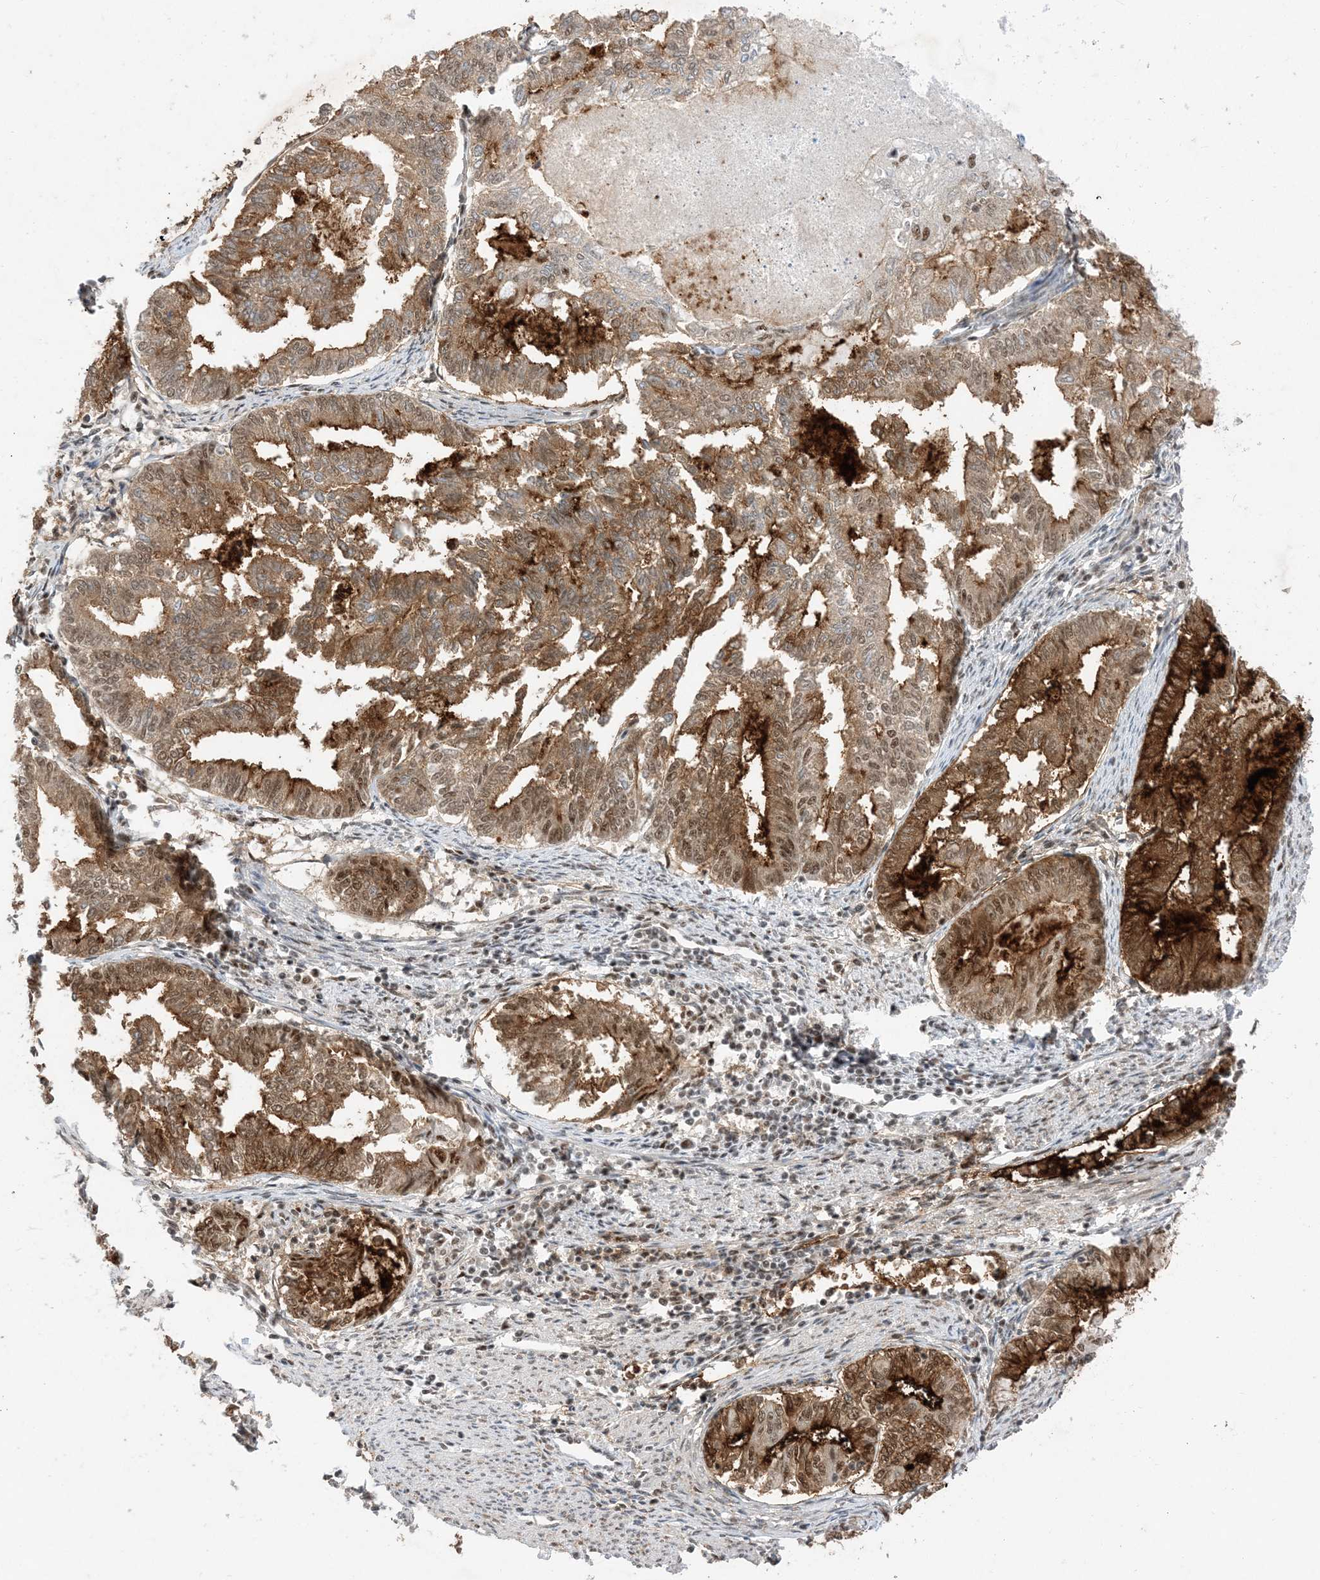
{"staining": {"intensity": "strong", "quantity": ">75%", "location": "cytoplasmic/membranous,nuclear"}, "tissue": "endometrial cancer", "cell_type": "Tumor cells", "image_type": "cancer", "snomed": [{"axis": "morphology", "description": "Adenocarcinoma, NOS"}, {"axis": "topography", "description": "Endometrium"}], "caption": "Human endometrial cancer (adenocarcinoma) stained with a brown dye exhibits strong cytoplasmic/membranous and nuclear positive expression in about >75% of tumor cells.", "gene": "SF3A3", "patient": {"sex": "female", "age": 79}}